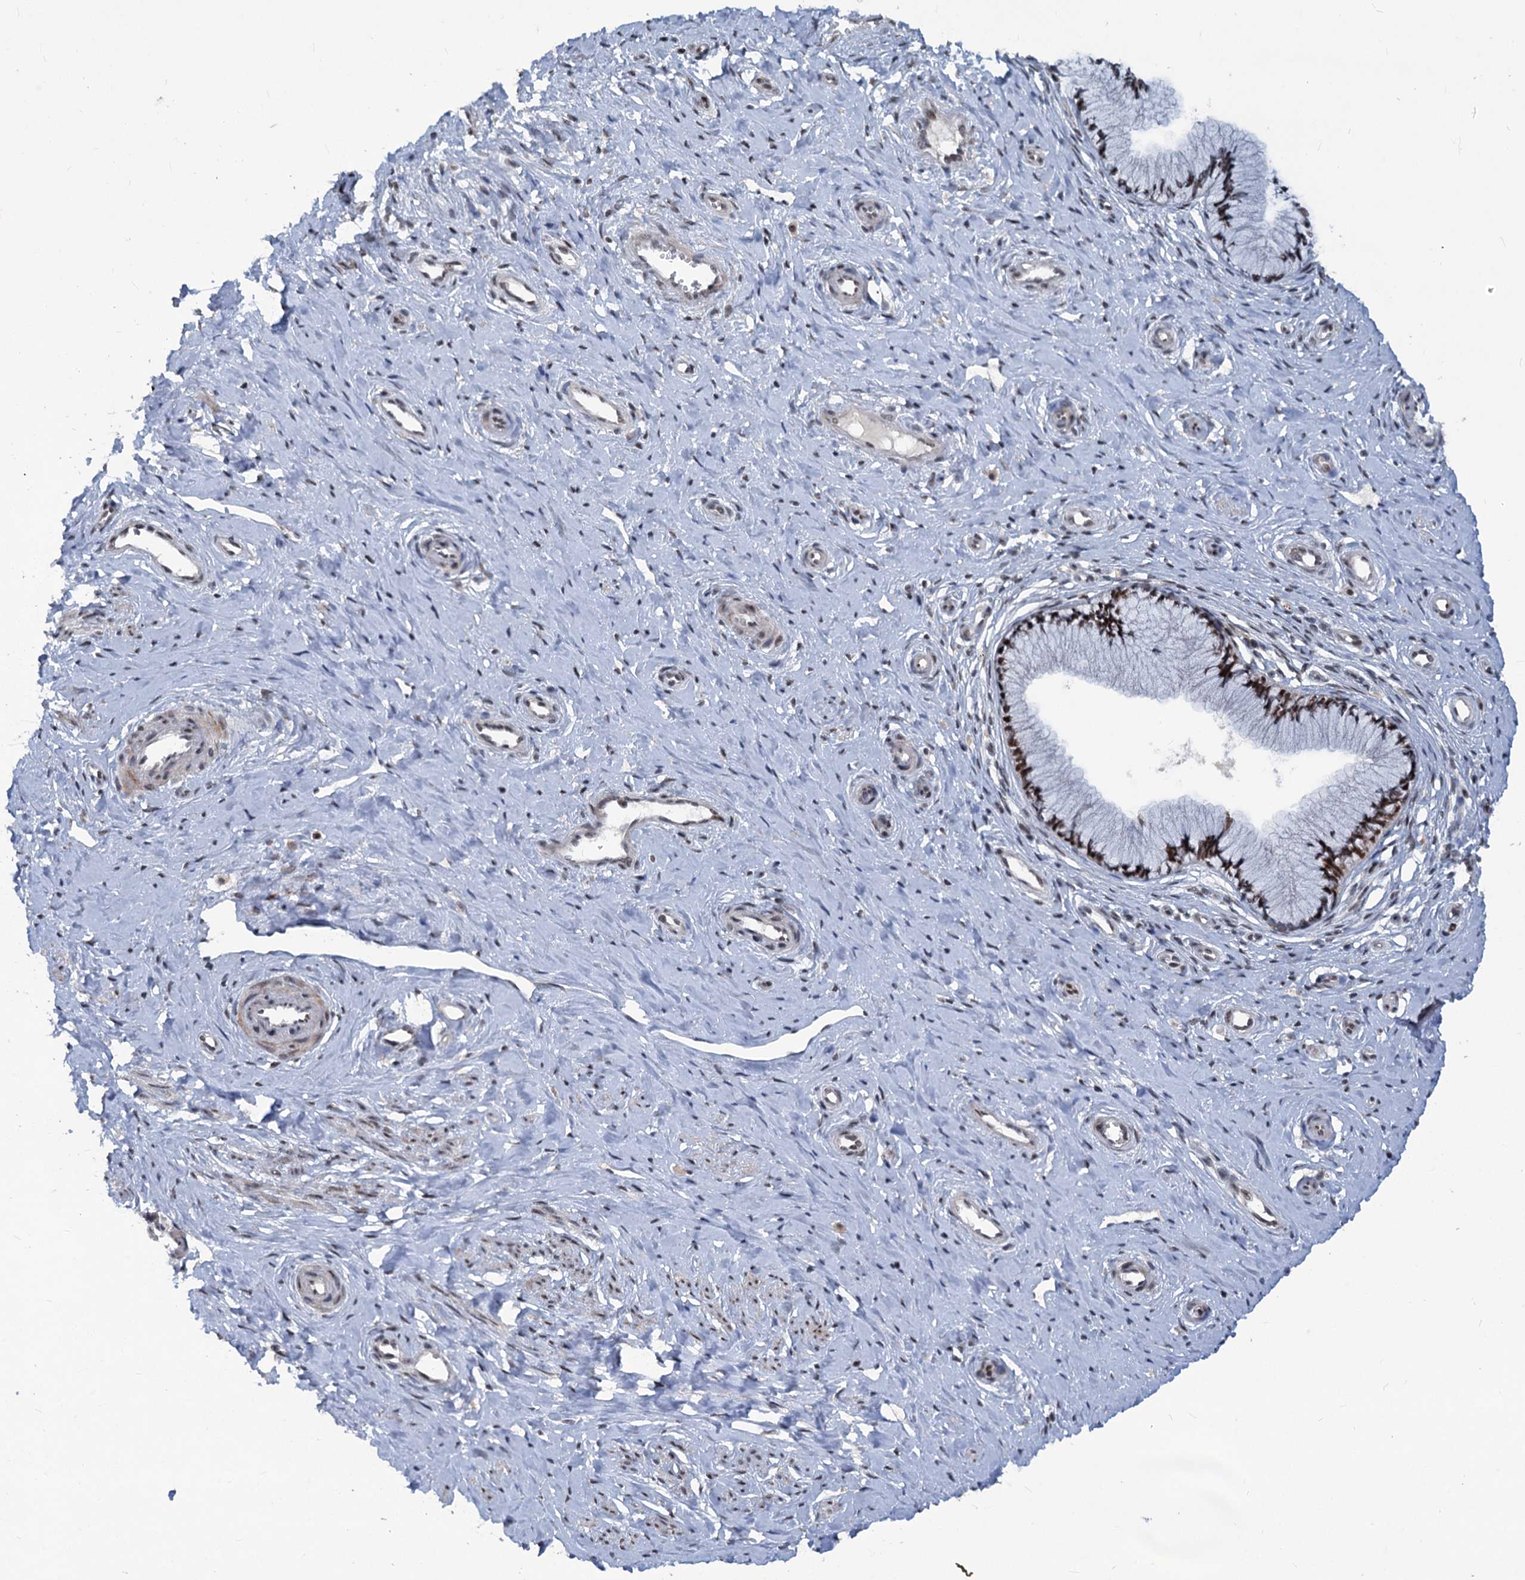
{"staining": {"intensity": "moderate", "quantity": ">75%", "location": "nuclear"}, "tissue": "cervix", "cell_type": "Glandular cells", "image_type": "normal", "snomed": [{"axis": "morphology", "description": "Normal tissue, NOS"}, {"axis": "topography", "description": "Cervix"}], "caption": "A high-resolution image shows immunohistochemistry staining of benign cervix, which reveals moderate nuclear staining in approximately >75% of glandular cells. (DAB (3,3'-diaminobenzidine) IHC with brightfield microscopy, high magnification).", "gene": "PHF8", "patient": {"sex": "female", "age": 36}}